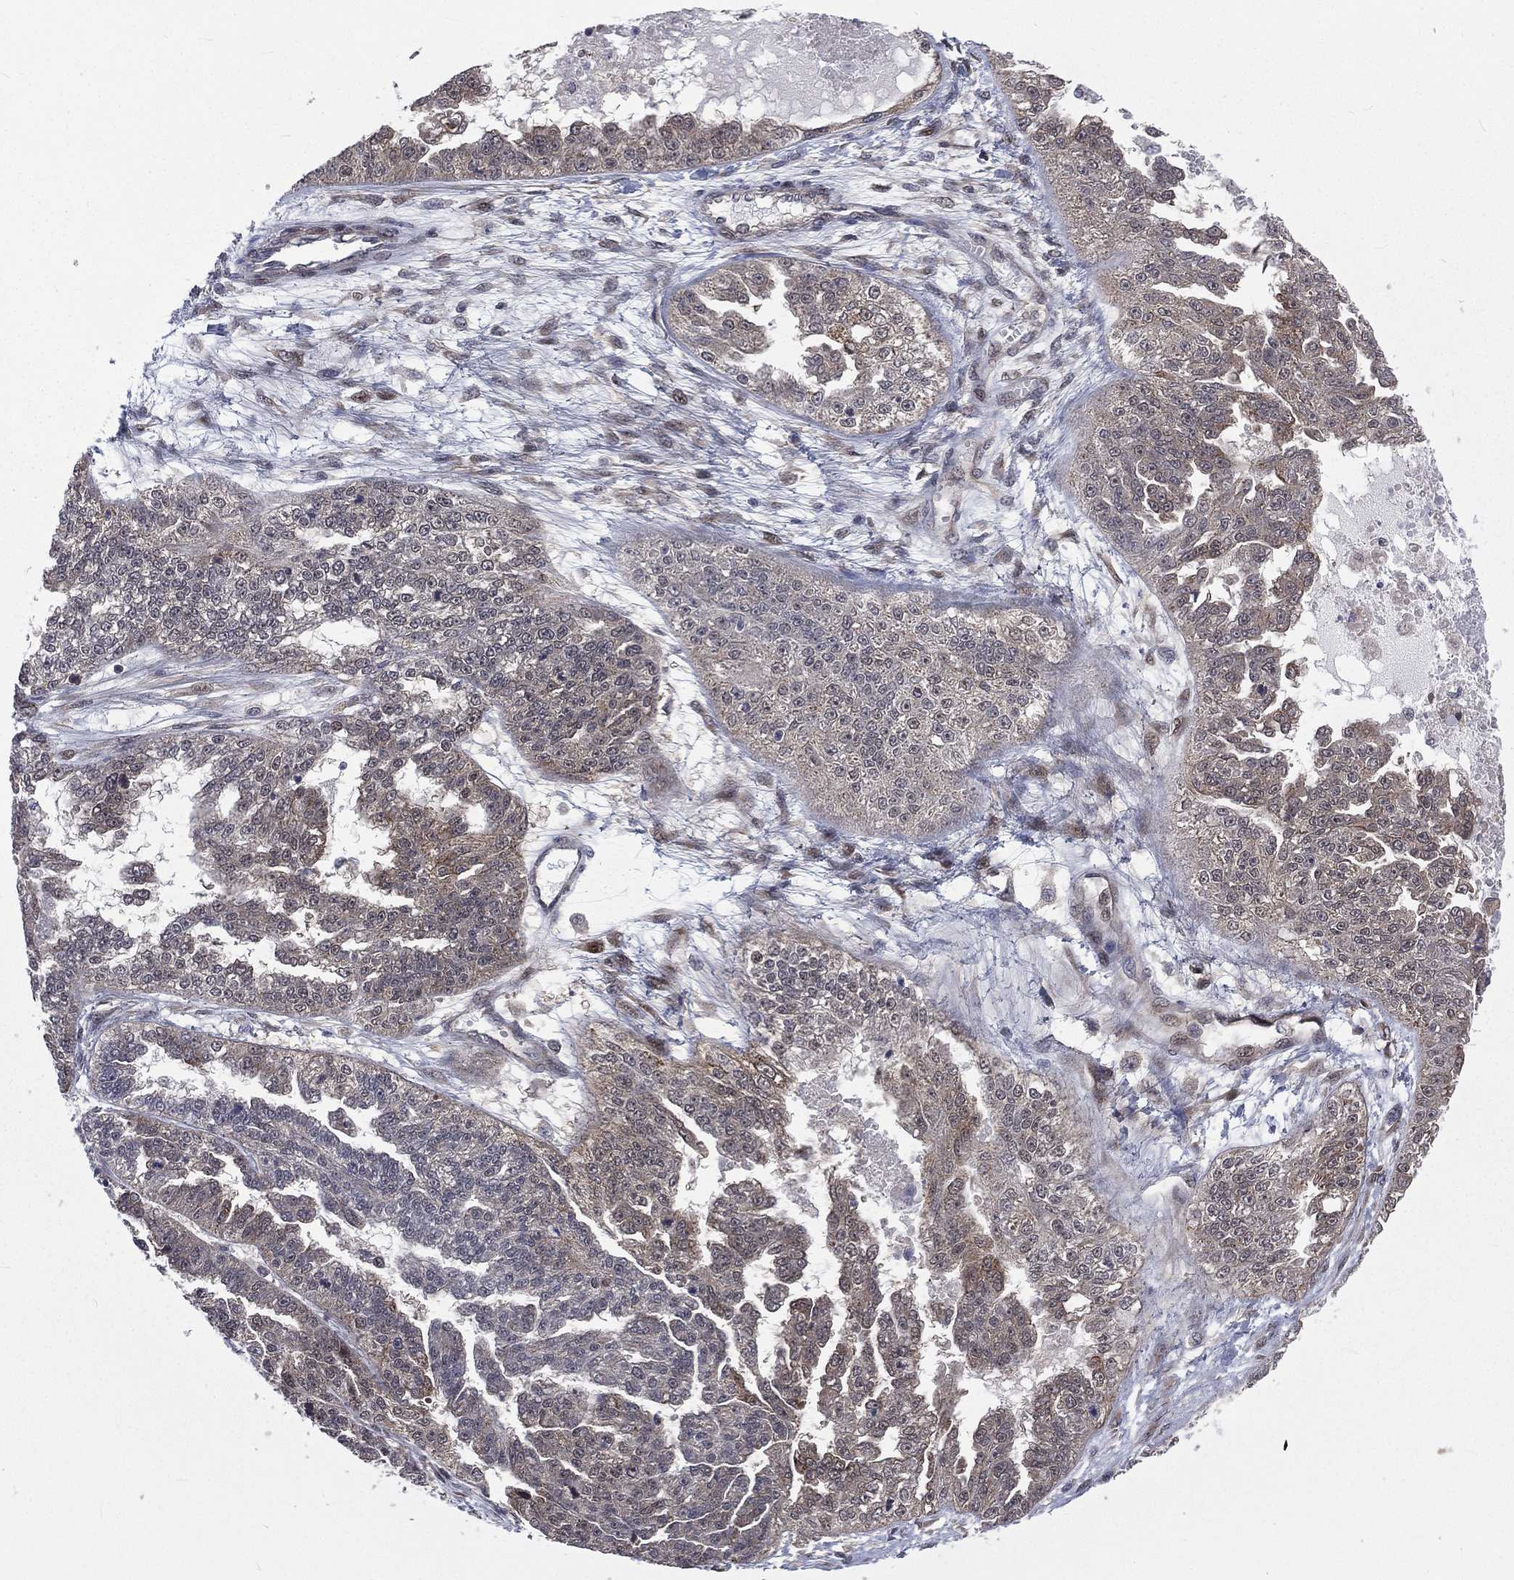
{"staining": {"intensity": "weak", "quantity": "<25%", "location": "cytoplasmic/membranous"}, "tissue": "ovarian cancer", "cell_type": "Tumor cells", "image_type": "cancer", "snomed": [{"axis": "morphology", "description": "Cystadenocarcinoma, serous, NOS"}, {"axis": "topography", "description": "Ovary"}], "caption": "Tumor cells are negative for protein expression in human ovarian cancer (serous cystadenocarcinoma).", "gene": "ARL3", "patient": {"sex": "female", "age": 58}}